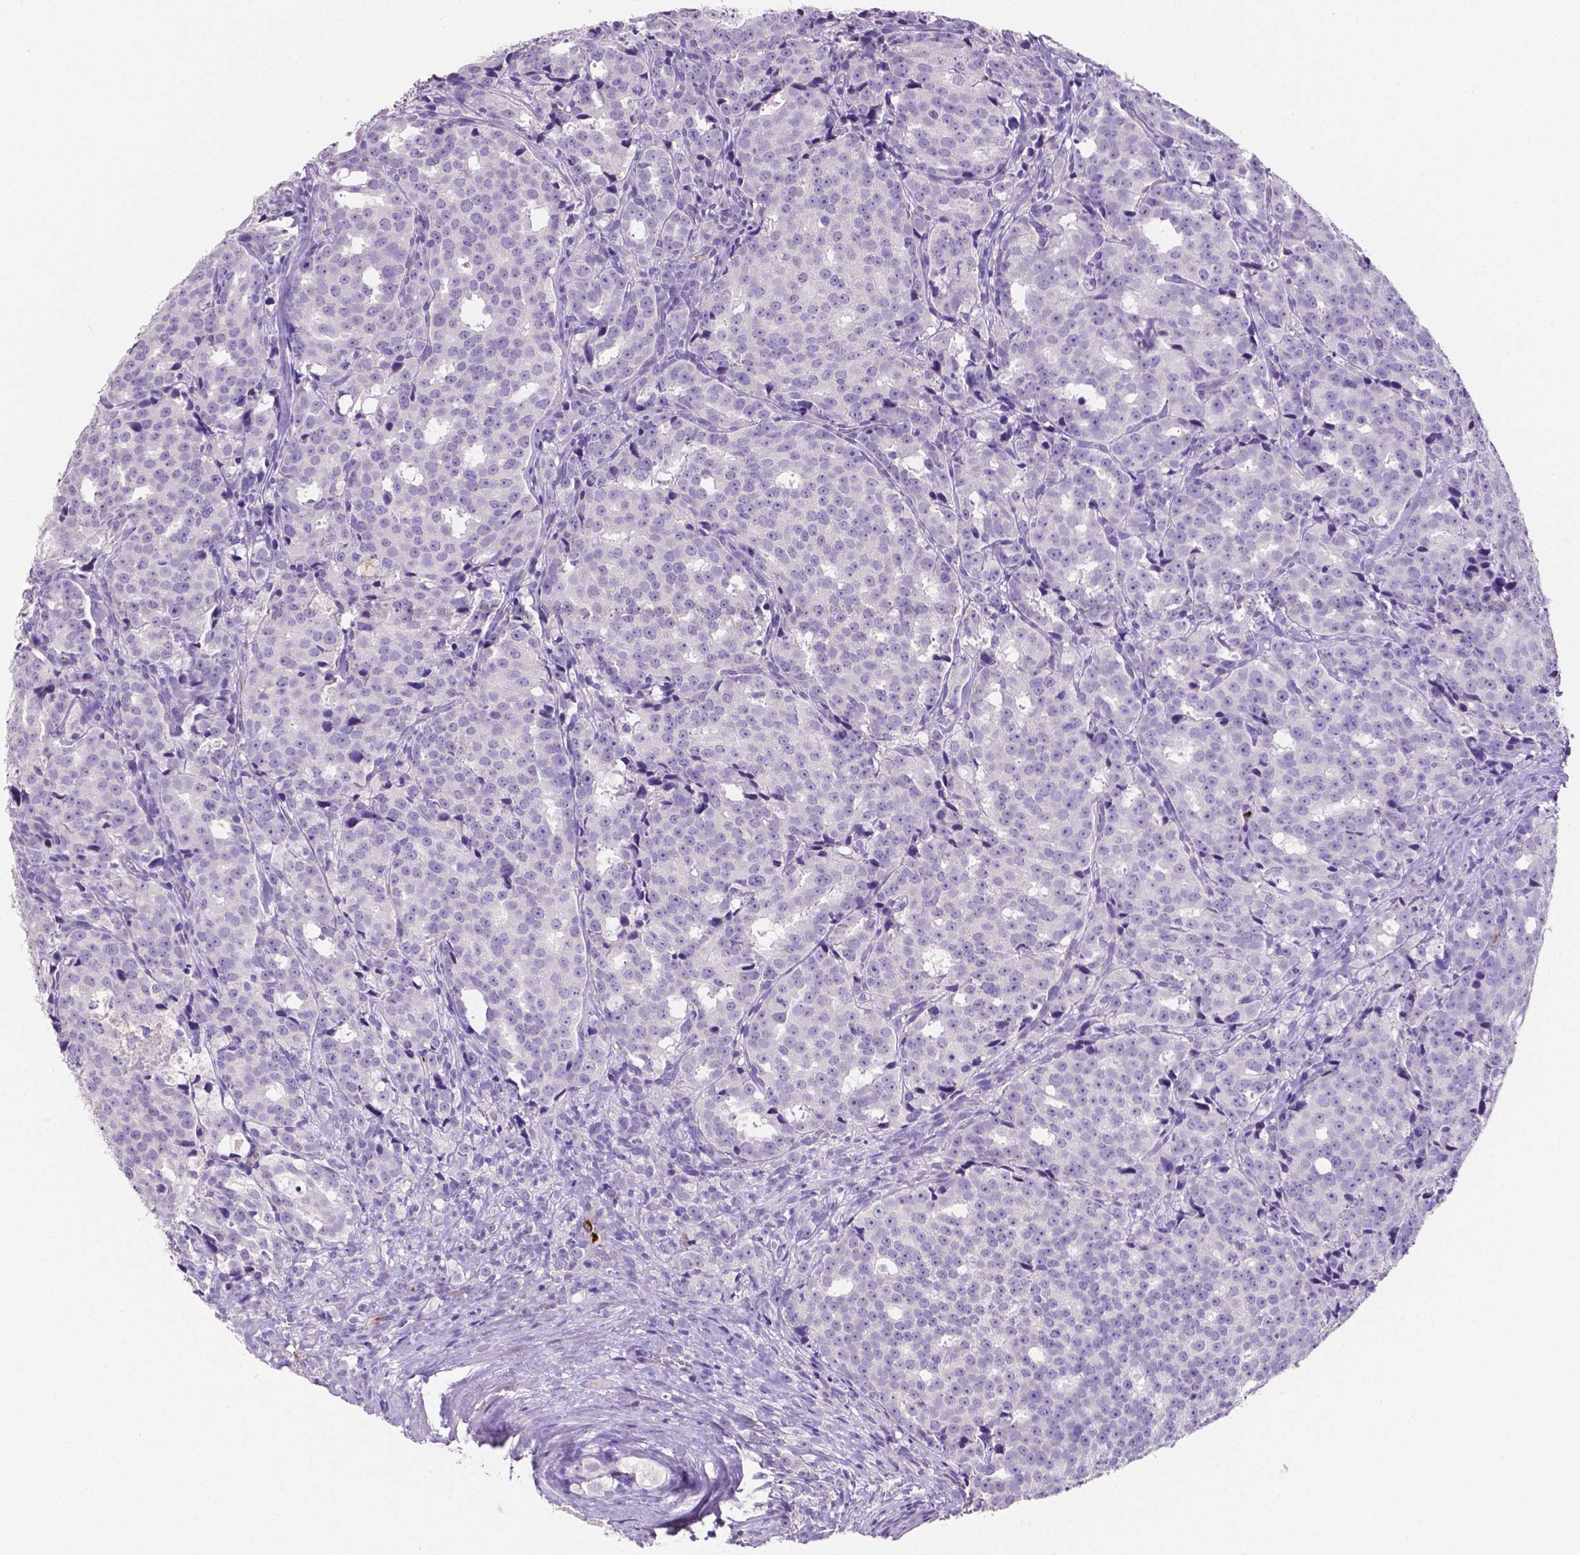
{"staining": {"intensity": "negative", "quantity": "none", "location": "none"}, "tissue": "prostate cancer", "cell_type": "Tumor cells", "image_type": "cancer", "snomed": [{"axis": "morphology", "description": "Adenocarcinoma, High grade"}, {"axis": "topography", "description": "Prostate"}], "caption": "This is an immunohistochemistry micrograph of human prostate cancer (adenocarcinoma (high-grade)). There is no staining in tumor cells.", "gene": "MMP9", "patient": {"sex": "male", "age": 53}}